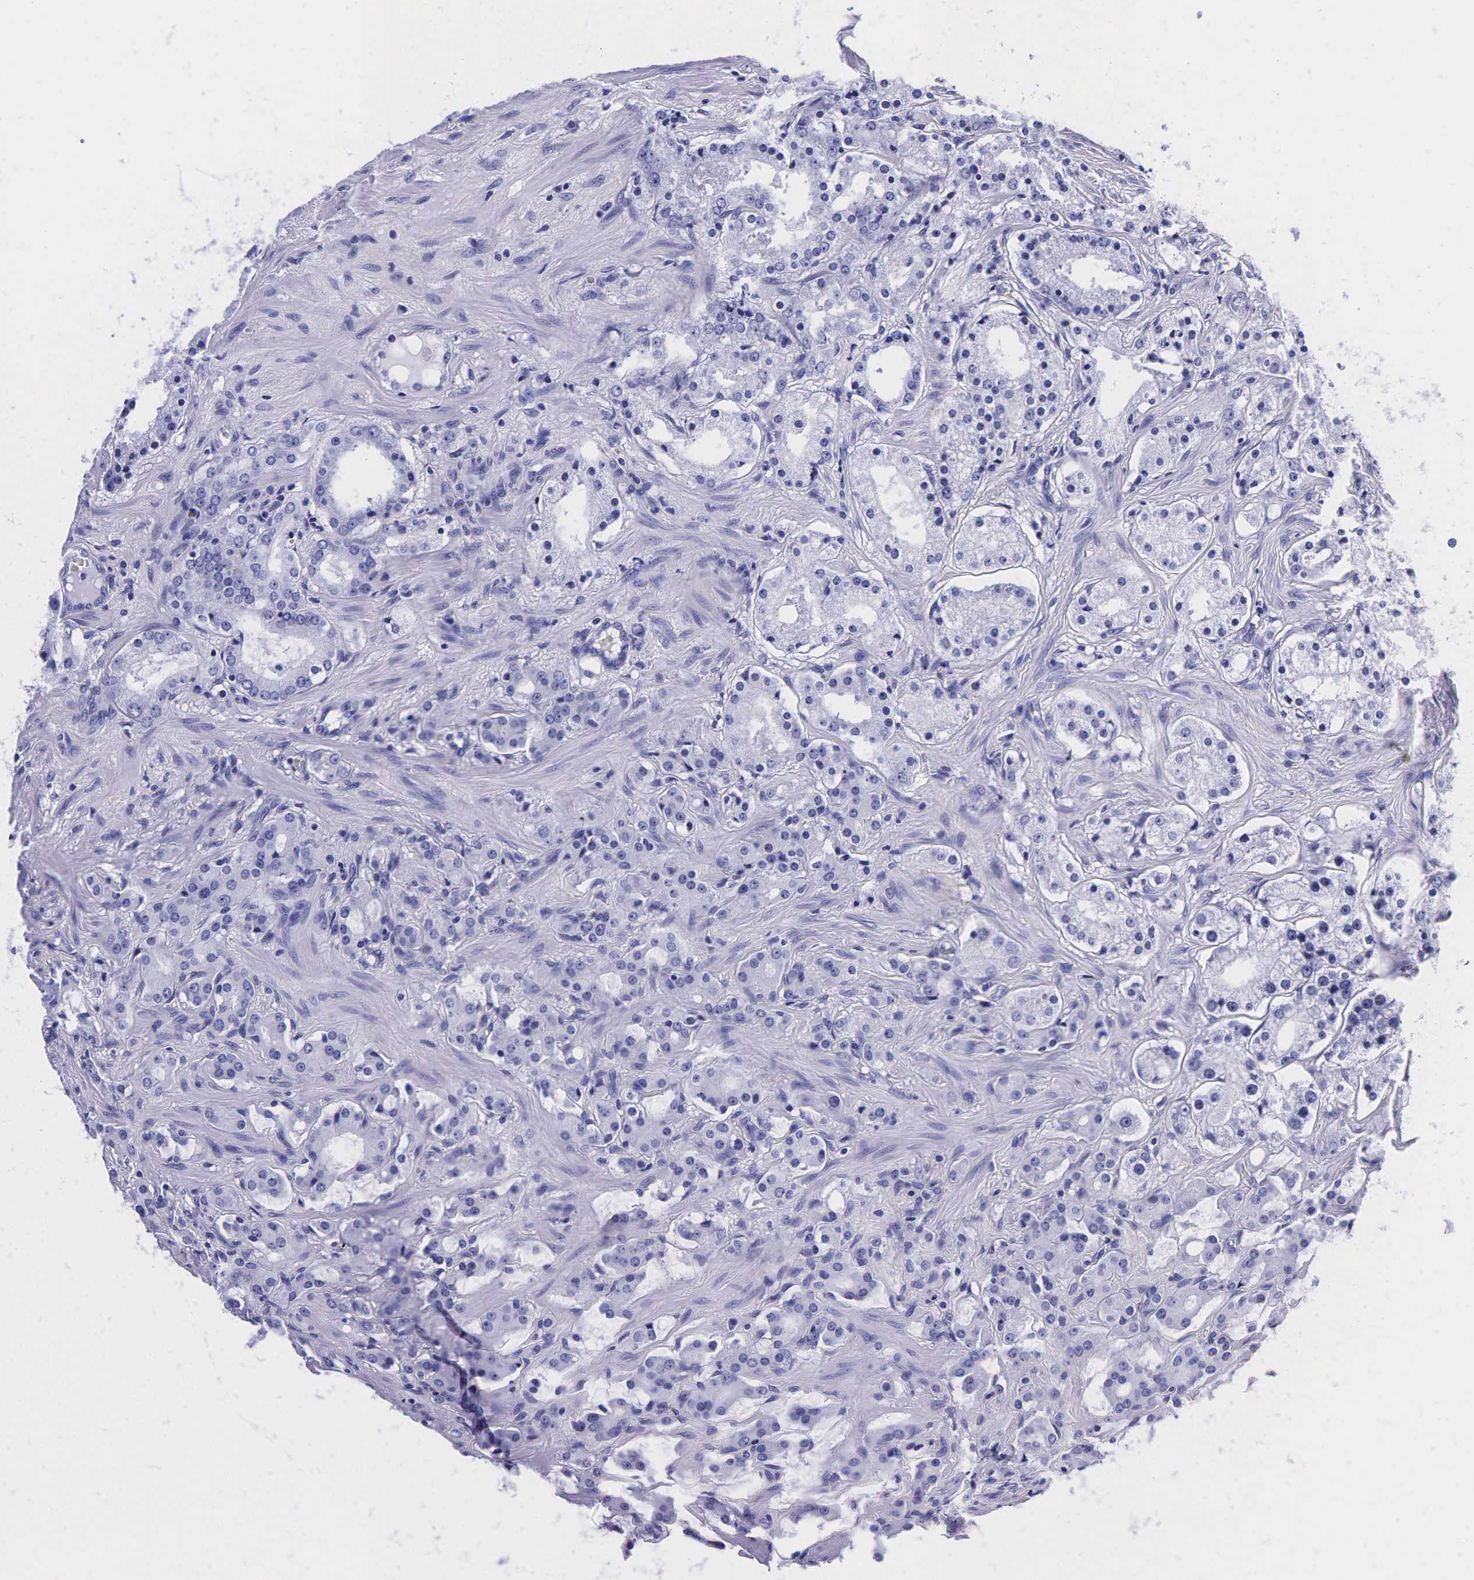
{"staining": {"intensity": "negative", "quantity": "none", "location": "none"}, "tissue": "prostate cancer", "cell_type": "Tumor cells", "image_type": "cancer", "snomed": [{"axis": "morphology", "description": "Adenocarcinoma, Medium grade"}, {"axis": "topography", "description": "Prostate"}], "caption": "Tumor cells are negative for brown protein staining in adenocarcinoma (medium-grade) (prostate).", "gene": "TG", "patient": {"sex": "male", "age": 73}}